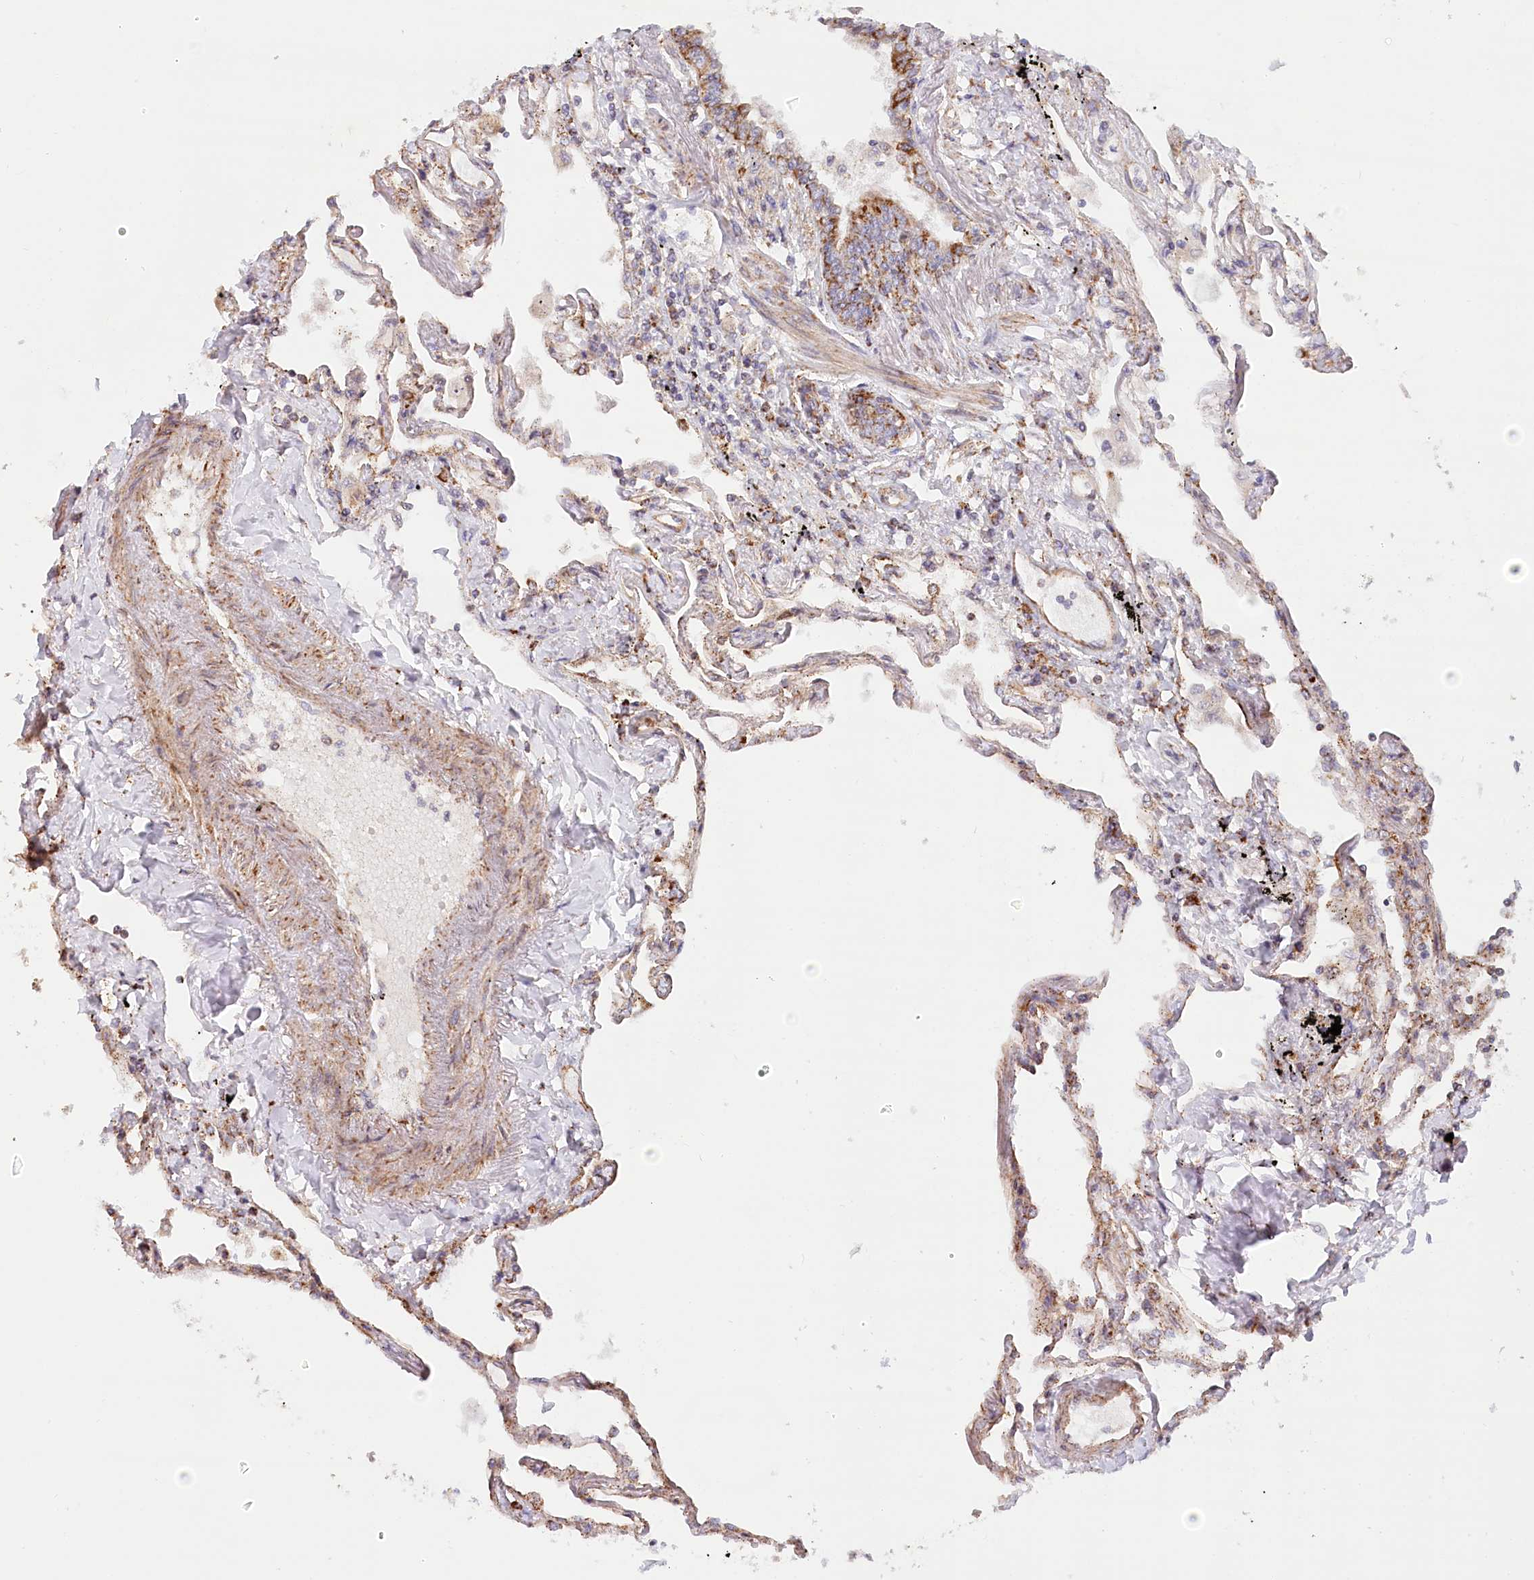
{"staining": {"intensity": "moderate", "quantity": "25%-75%", "location": "cytoplasmic/membranous"}, "tissue": "lung", "cell_type": "Alveolar cells", "image_type": "normal", "snomed": [{"axis": "morphology", "description": "Normal tissue, NOS"}, {"axis": "topography", "description": "Lung"}], "caption": "Protein expression analysis of benign human lung reveals moderate cytoplasmic/membranous expression in about 25%-75% of alveolar cells. (DAB (3,3'-diaminobenzidine) IHC, brown staining for protein, blue staining for nuclei).", "gene": "UMPS", "patient": {"sex": "female", "age": 67}}